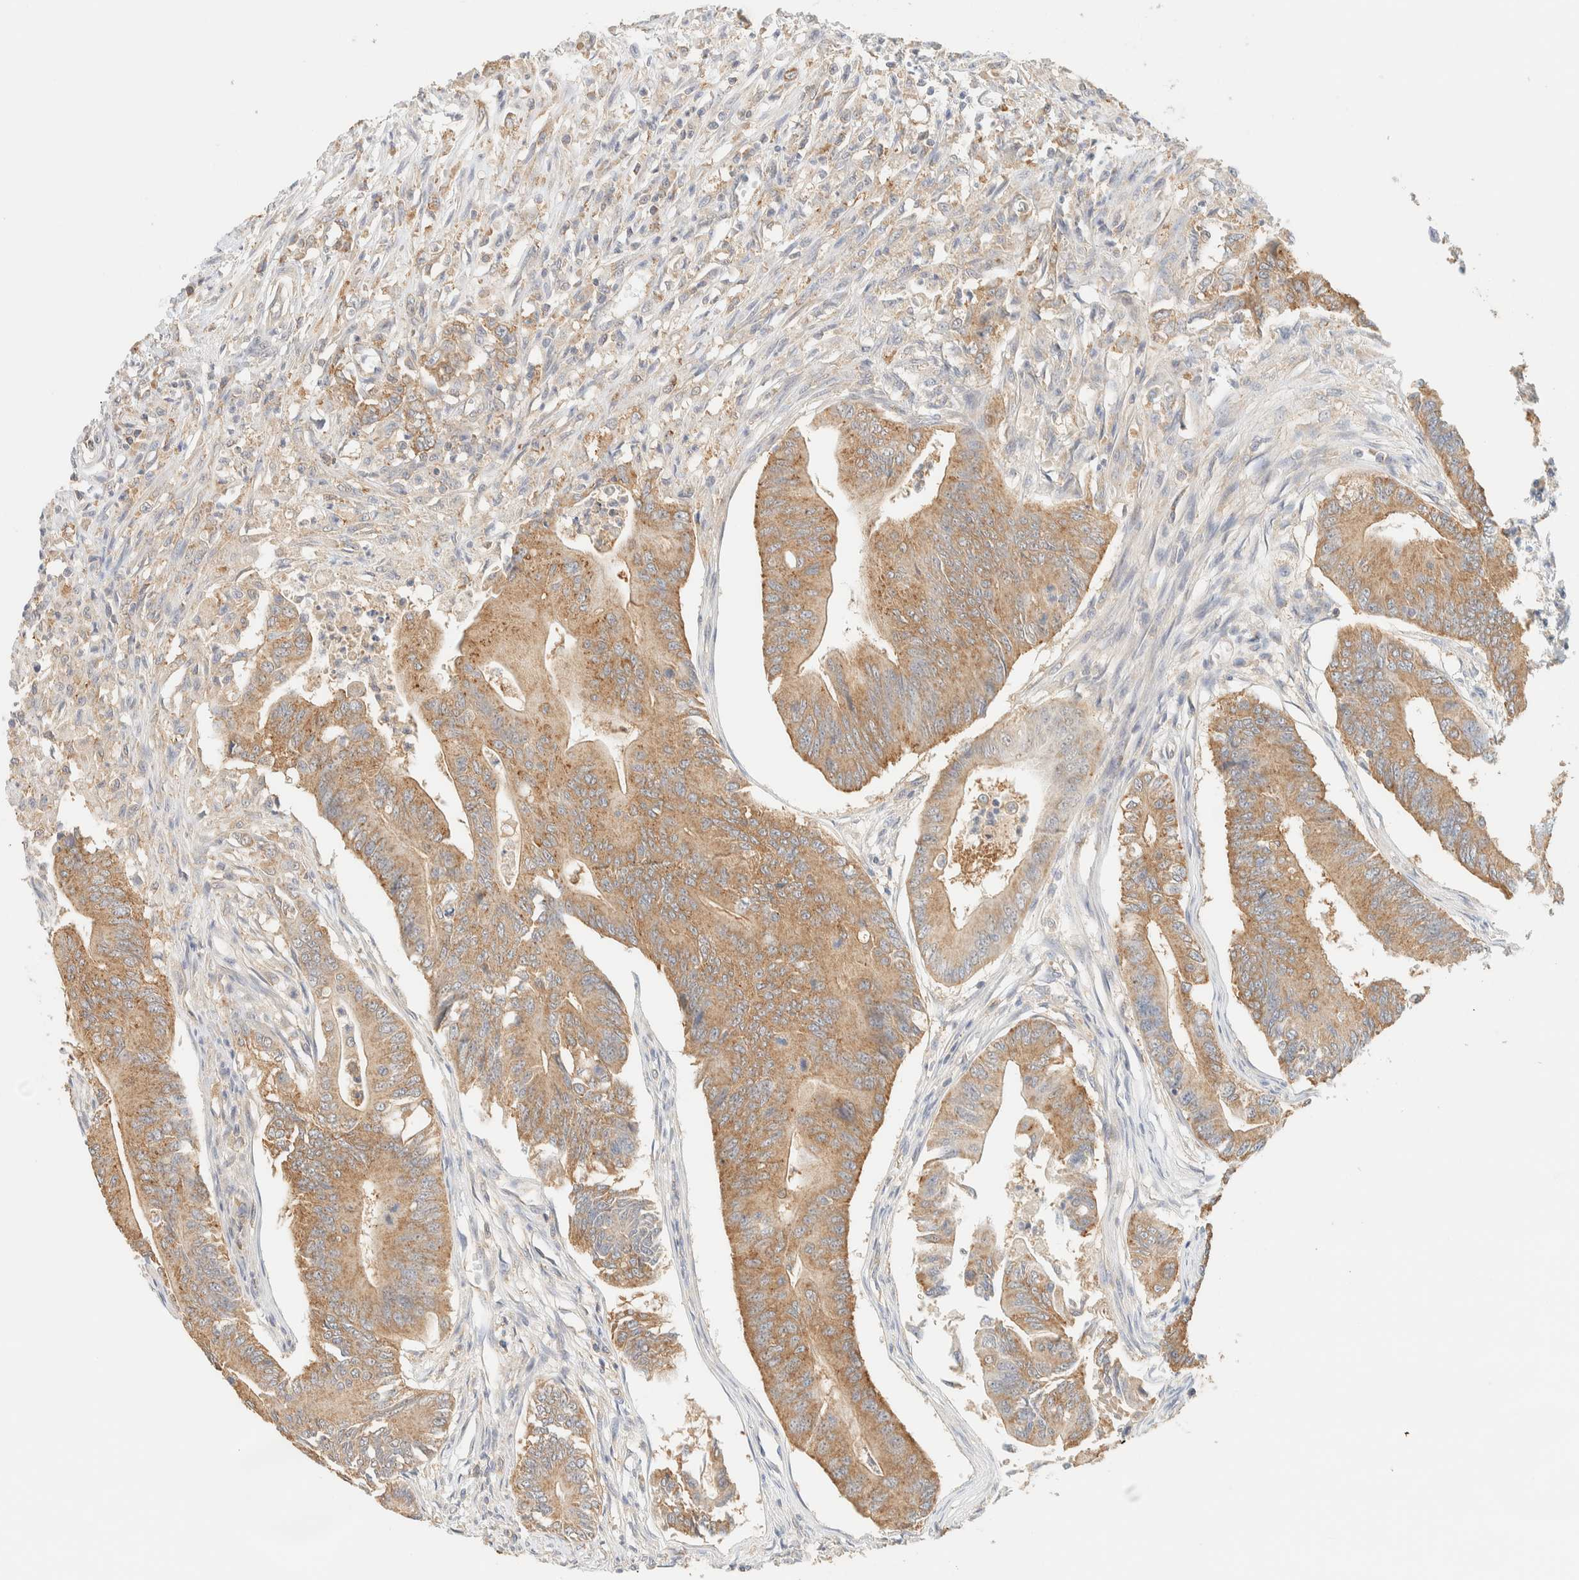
{"staining": {"intensity": "moderate", "quantity": ">75%", "location": "cytoplasmic/membranous"}, "tissue": "colorectal cancer", "cell_type": "Tumor cells", "image_type": "cancer", "snomed": [{"axis": "morphology", "description": "Adenoma, NOS"}, {"axis": "morphology", "description": "Adenocarcinoma, NOS"}, {"axis": "topography", "description": "Colon"}], "caption": "Adenocarcinoma (colorectal) stained with a brown dye reveals moderate cytoplasmic/membranous positive expression in about >75% of tumor cells.", "gene": "TBC1D8B", "patient": {"sex": "male", "age": 79}}